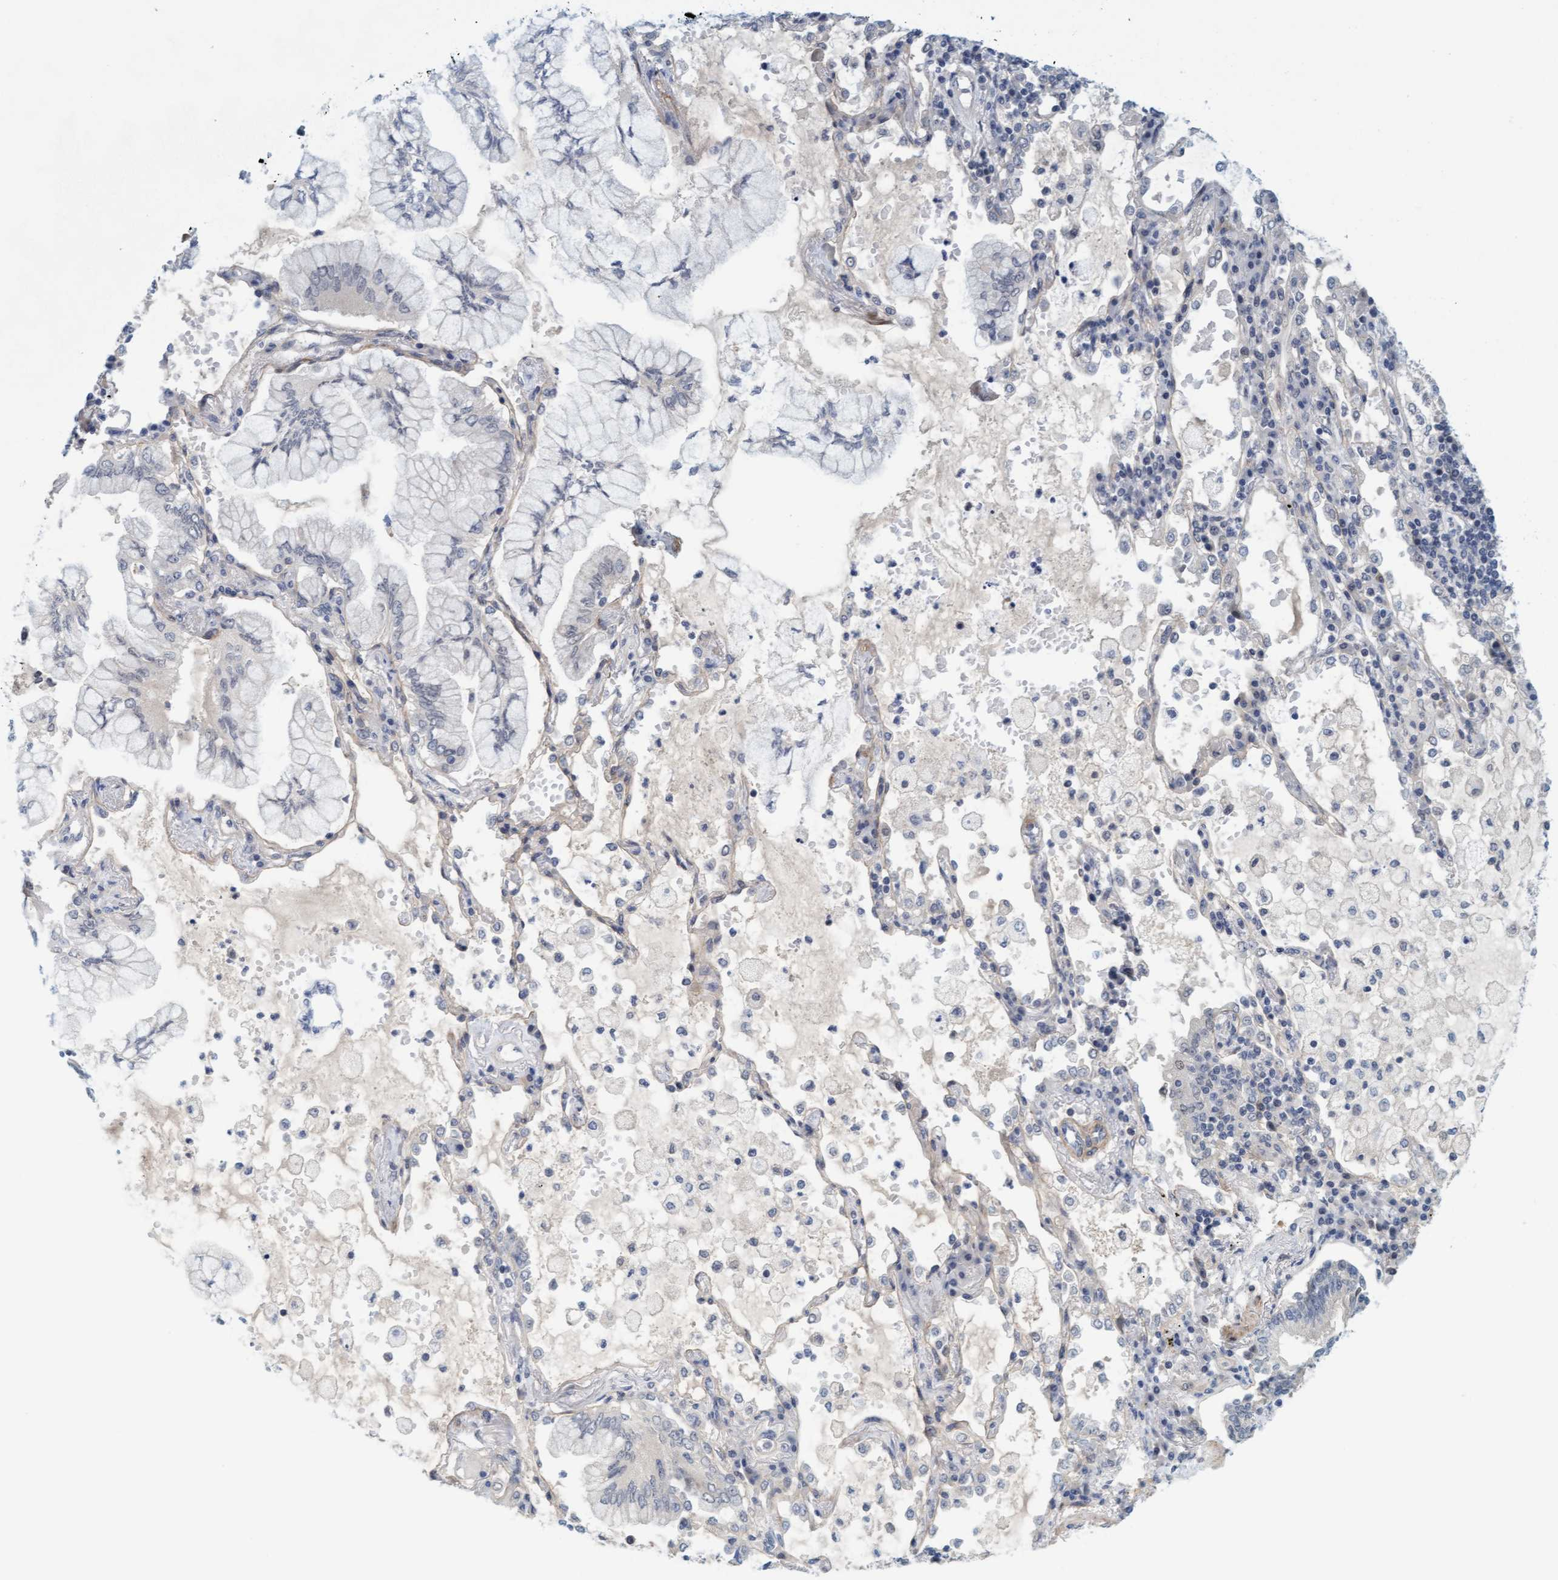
{"staining": {"intensity": "negative", "quantity": "none", "location": "none"}, "tissue": "lung cancer", "cell_type": "Tumor cells", "image_type": "cancer", "snomed": [{"axis": "morphology", "description": "Adenocarcinoma, NOS"}, {"axis": "topography", "description": "Lung"}], "caption": "Photomicrograph shows no significant protein staining in tumor cells of lung cancer (adenocarcinoma).", "gene": "TSTD2", "patient": {"sex": "female", "age": 70}}